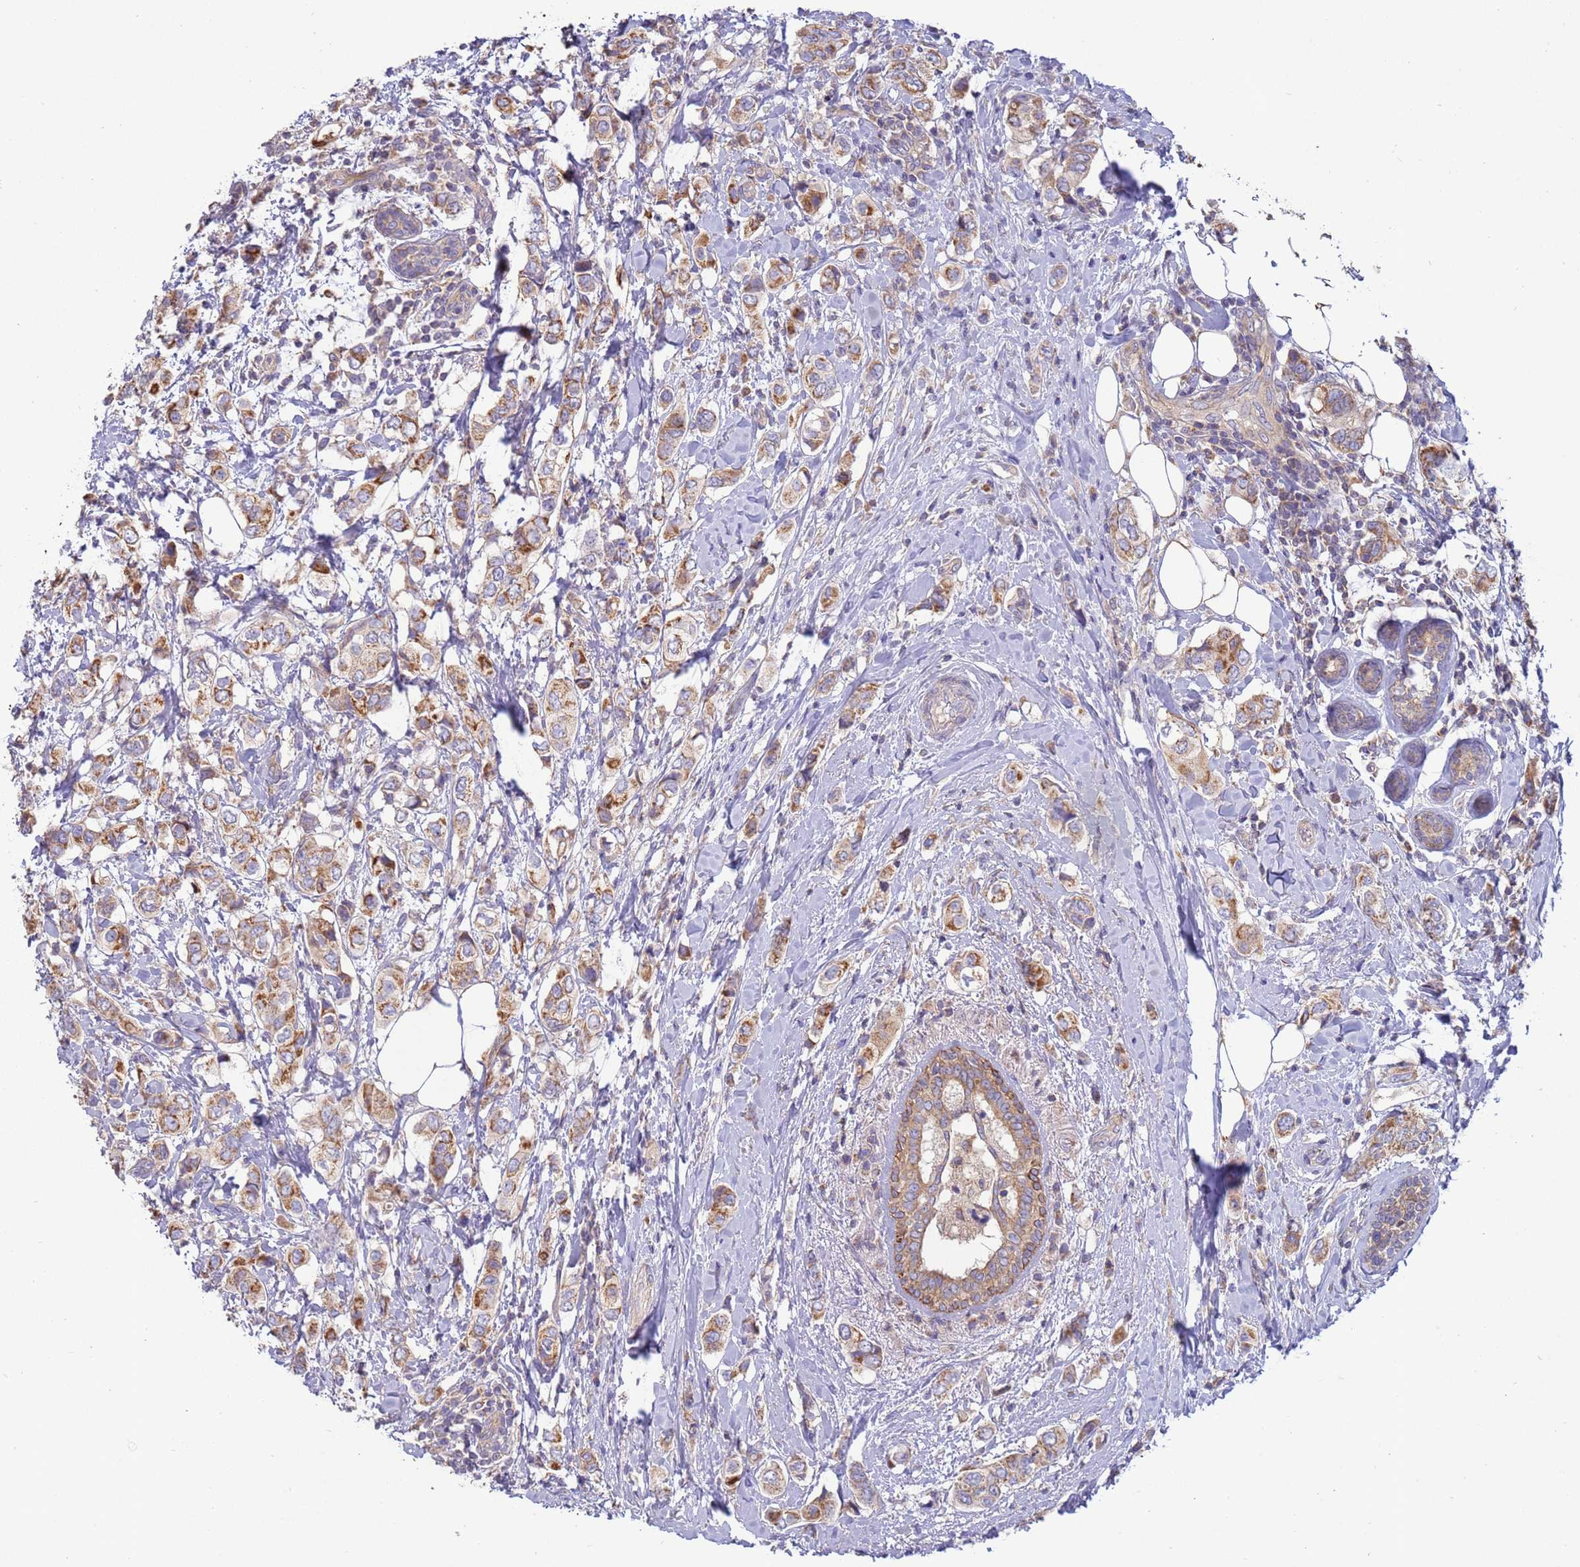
{"staining": {"intensity": "moderate", "quantity": ">75%", "location": "cytoplasmic/membranous"}, "tissue": "breast cancer", "cell_type": "Tumor cells", "image_type": "cancer", "snomed": [{"axis": "morphology", "description": "Lobular carcinoma"}, {"axis": "topography", "description": "Breast"}], "caption": "Immunohistochemistry staining of breast cancer (lobular carcinoma), which demonstrates medium levels of moderate cytoplasmic/membranous staining in about >75% of tumor cells indicating moderate cytoplasmic/membranous protein positivity. The staining was performed using DAB (3,3'-diaminobenzidine) (brown) for protein detection and nuclei were counterstained in hematoxylin (blue).", "gene": "UQCRQ", "patient": {"sex": "female", "age": 51}}